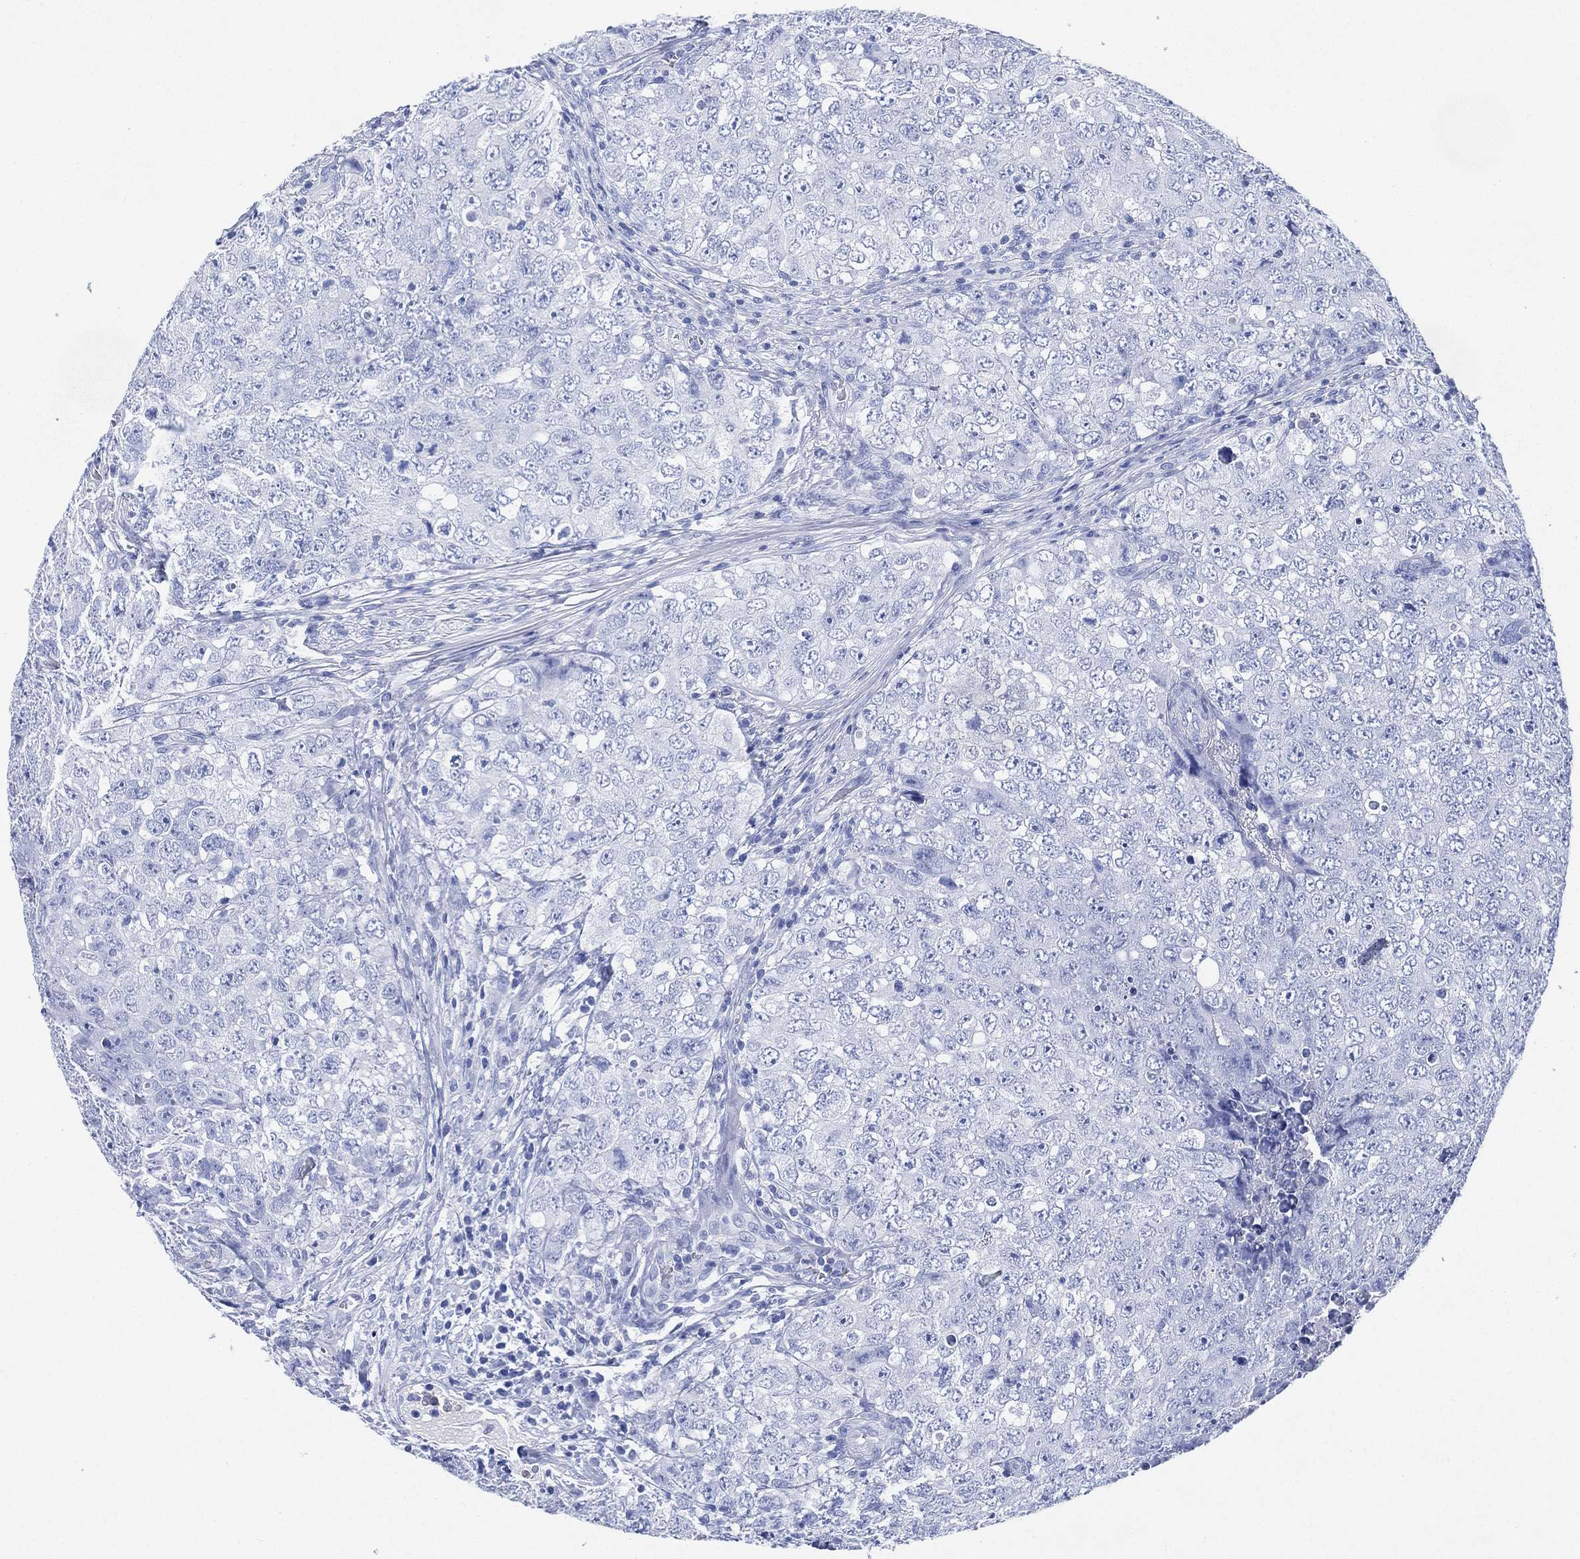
{"staining": {"intensity": "negative", "quantity": "none", "location": "none"}, "tissue": "testis cancer", "cell_type": "Tumor cells", "image_type": "cancer", "snomed": [{"axis": "morphology", "description": "Seminoma, NOS"}, {"axis": "topography", "description": "Testis"}], "caption": "Photomicrograph shows no protein staining in tumor cells of testis seminoma tissue.", "gene": "SIGLECL1", "patient": {"sex": "male", "age": 34}}